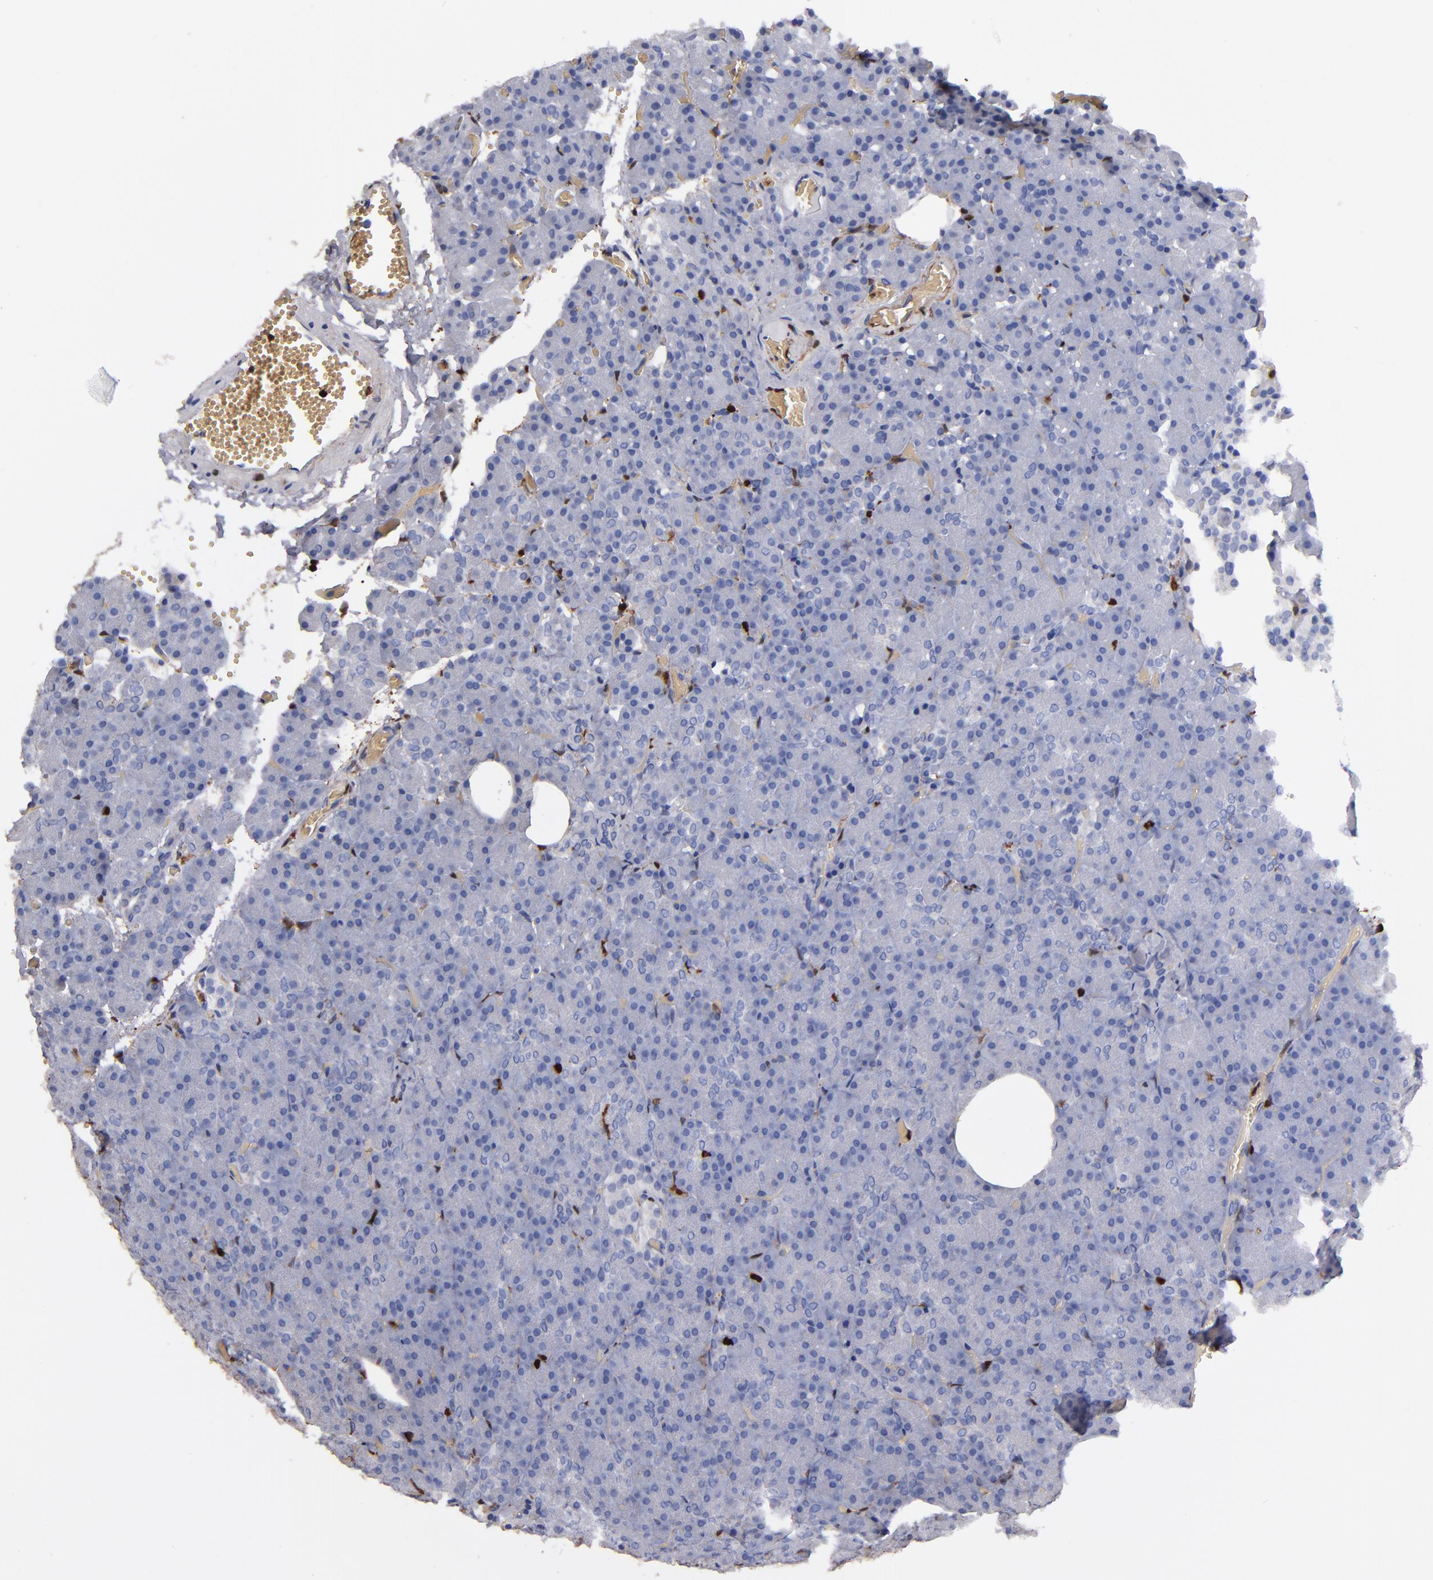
{"staining": {"intensity": "negative", "quantity": "none", "location": "none"}, "tissue": "carcinoid", "cell_type": "Tumor cells", "image_type": "cancer", "snomed": [{"axis": "morphology", "description": "Normal tissue, NOS"}, {"axis": "morphology", "description": "Carcinoid, malignant, NOS"}, {"axis": "topography", "description": "Pancreas"}], "caption": "There is no significant expression in tumor cells of malignant carcinoid.", "gene": "S100A4", "patient": {"sex": "female", "age": 35}}